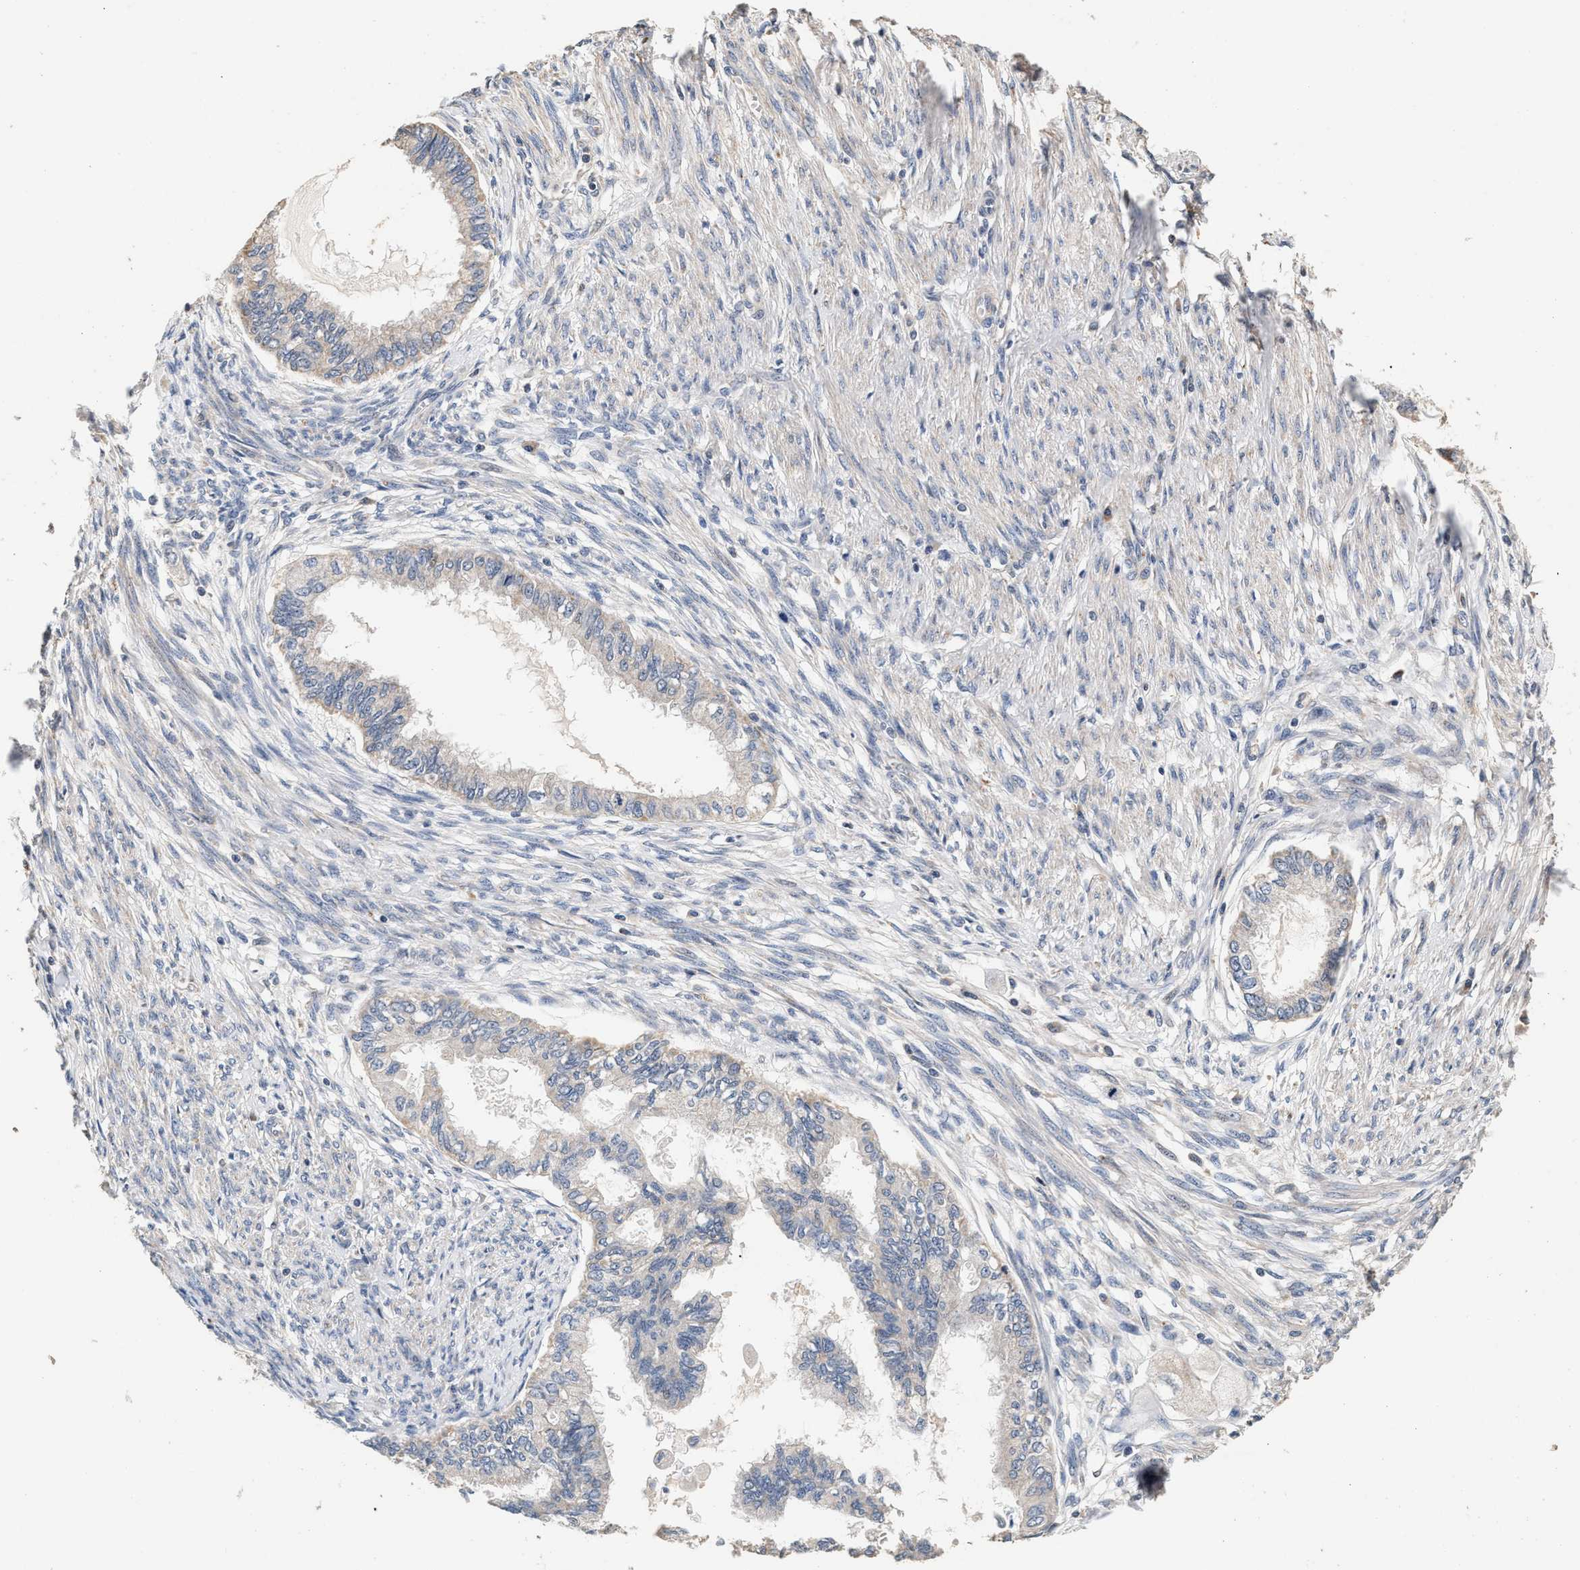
{"staining": {"intensity": "negative", "quantity": "none", "location": "none"}, "tissue": "cervical cancer", "cell_type": "Tumor cells", "image_type": "cancer", "snomed": [{"axis": "morphology", "description": "Normal tissue, NOS"}, {"axis": "morphology", "description": "Adenocarcinoma, NOS"}, {"axis": "topography", "description": "Cervix"}, {"axis": "topography", "description": "Endometrium"}], "caption": "This is an IHC image of adenocarcinoma (cervical). There is no staining in tumor cells.", "gene": "PTGR3", "patient": {"sex": "female", "age": 86}}